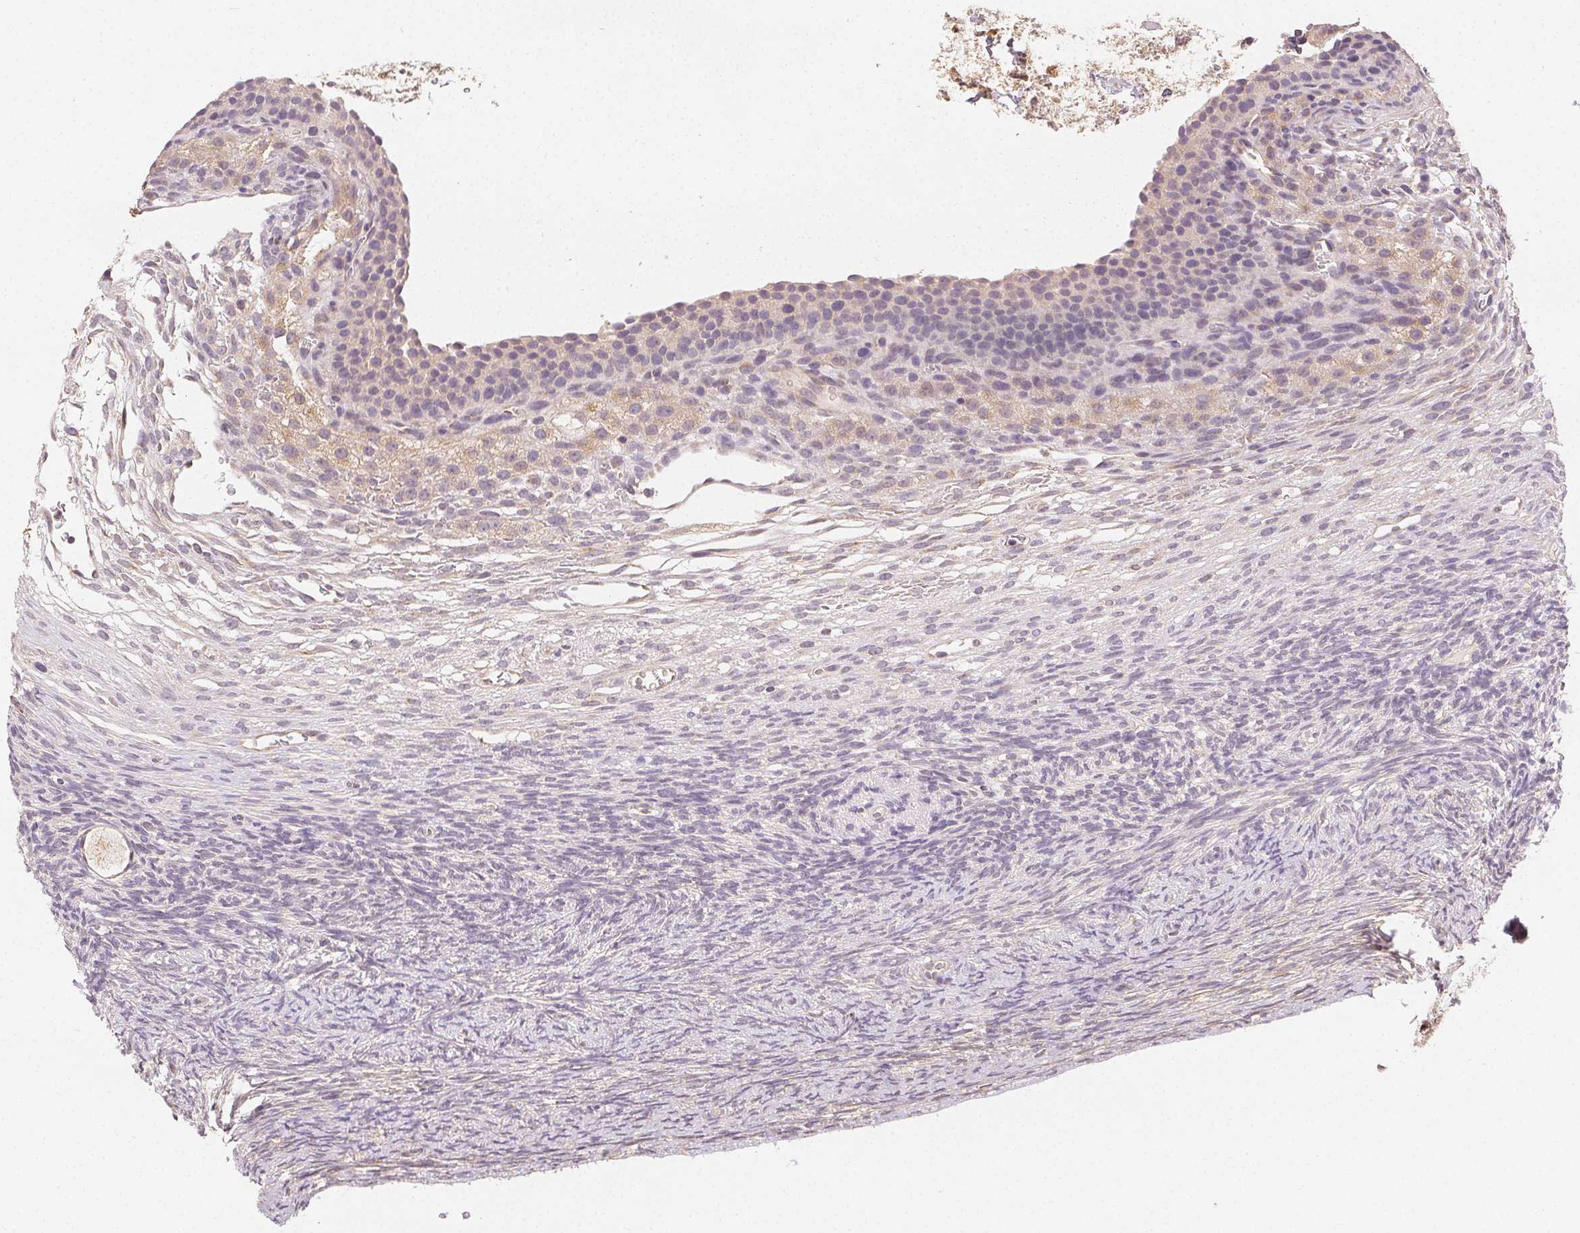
{"staining": {"intensity": "weak", "quantity": "25%-75%", "location": "cytoplasmic/membranous"}, "tissue": "ovary", "cell_type": "Follicle cells", "image_type": "normal", "snomed": [{"axis": "morphology", "description": "Normal tissue, NOS"}, {"axis": "topography", "description": "Ovary"}], "caption": "Ovary was stained to show a protein in brown. There is low levels of weak cytoplasmic/membranous positivity in about 25%-75% of follicle cells. (Brightfield microscopy of DAB IHC at high magnification).", "gene": "SEZ6L2", "patient": {"sex": "female", "age": 34}}